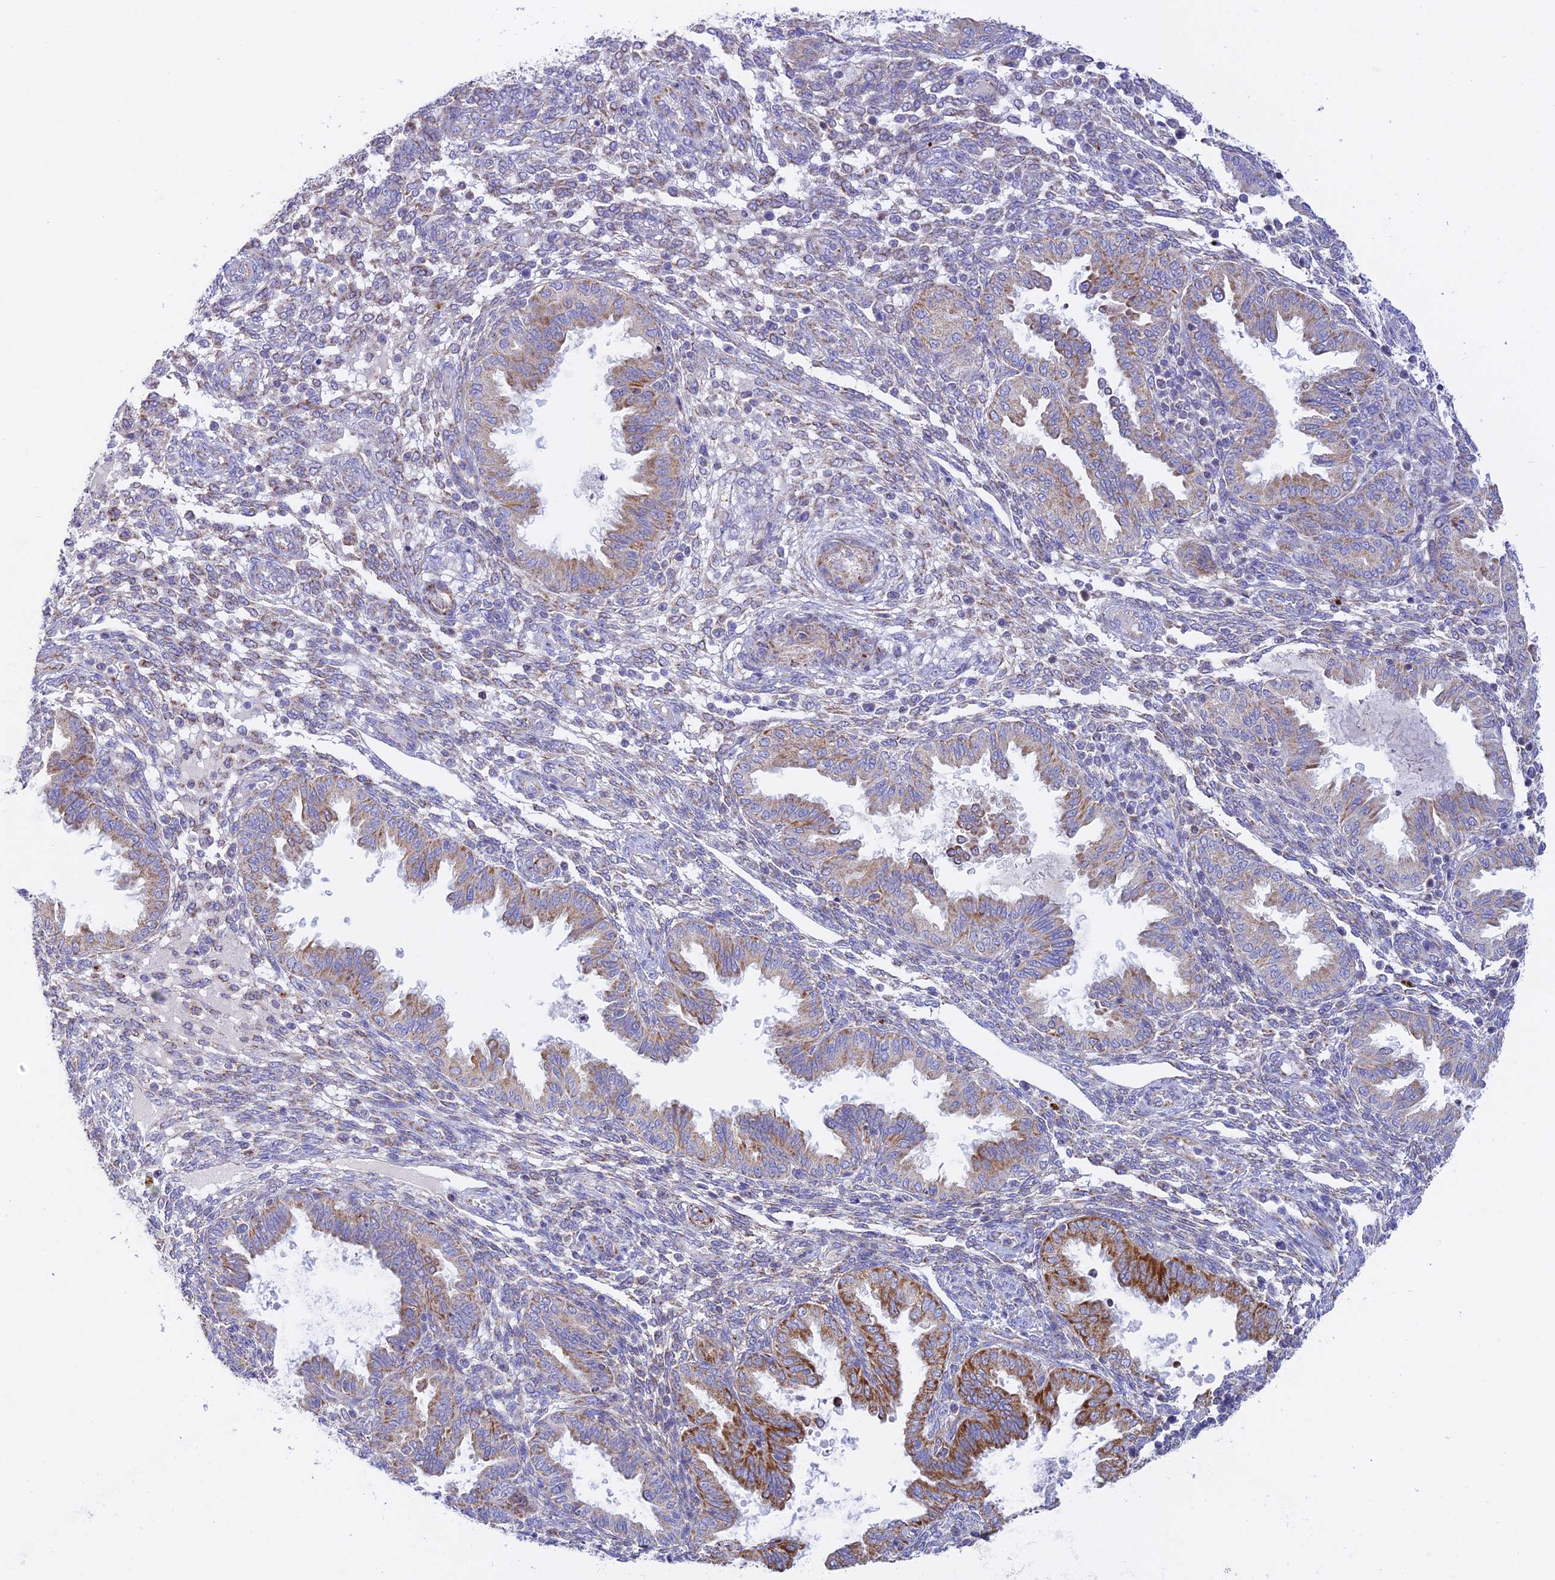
{"staining": {"intensity": "negative", "quantity": "none", "location": "none"}, "tissue": "endometrium", "cell_type": "Cells in endometrial stroma", "image_type": "normal", "snomed": [{"axis": "morphology", "description": "Normal tissue, NOS"}, {"axis": "topography", "description": "Endometrium"}], "caption": "This is a histopathology image of immunohistochemistry (IHC) staining of normal endometrium, which shows no positivity in cells in endometrial stroma.", "gene": "HSDL2", "patient": {"sex": "female", "age": 33}}